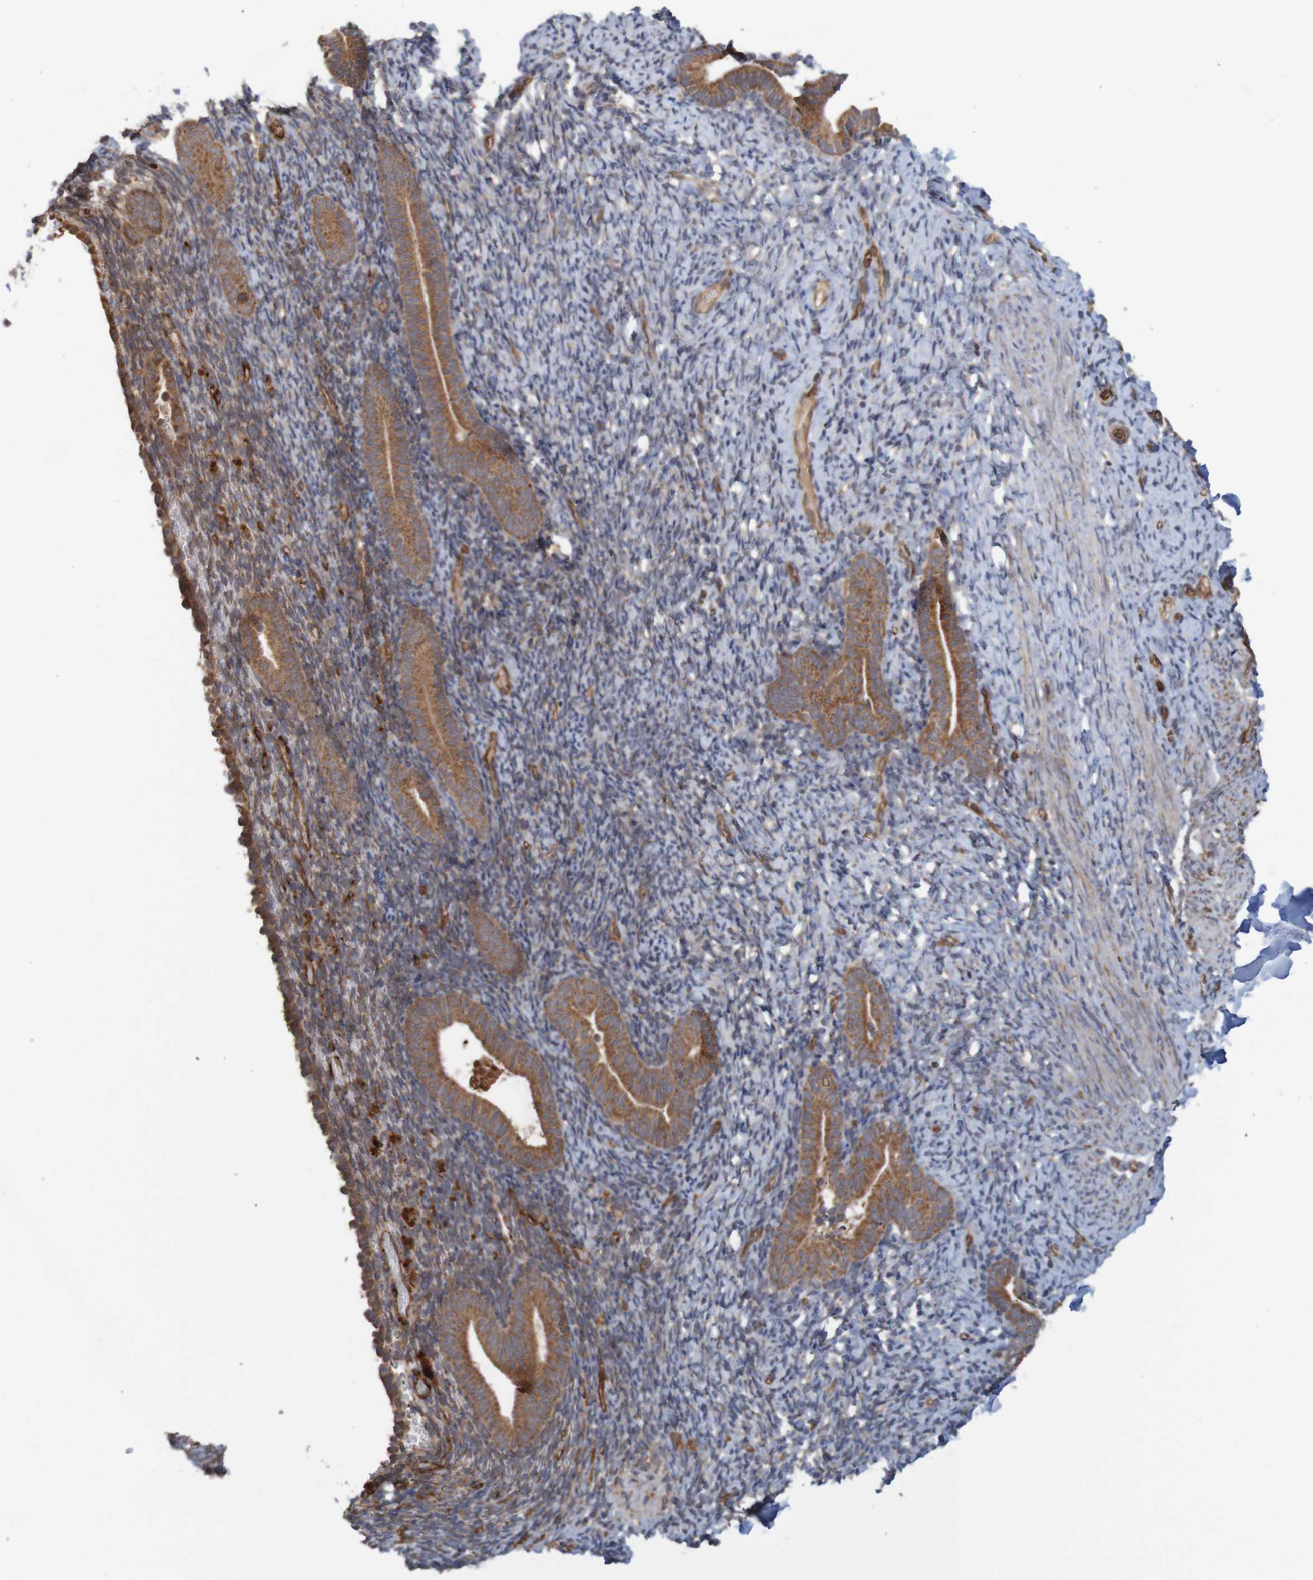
{"staining": {"intensity": "moderate", "quantity": "25%-75%", "location": "cytoplasmic/membranous"}, "tissue": "endometrium", "cell_type": "Cells in endometrial stroma", "image_type": "normal", "snomed": [{"axis": "morphology", "description": "Normal tissue, NOS"}, {"axis": "topography", "description": "Endometrium"}], "caption": "Brown immunohistochemical staining in benign human endometrium demonstrates moderate cytoplasmic/membranous positivity in about 25%-75% of cells in endometrial stroma.", "gene": "MRPL52", "patient": {"sex": "female", "age": 51}}